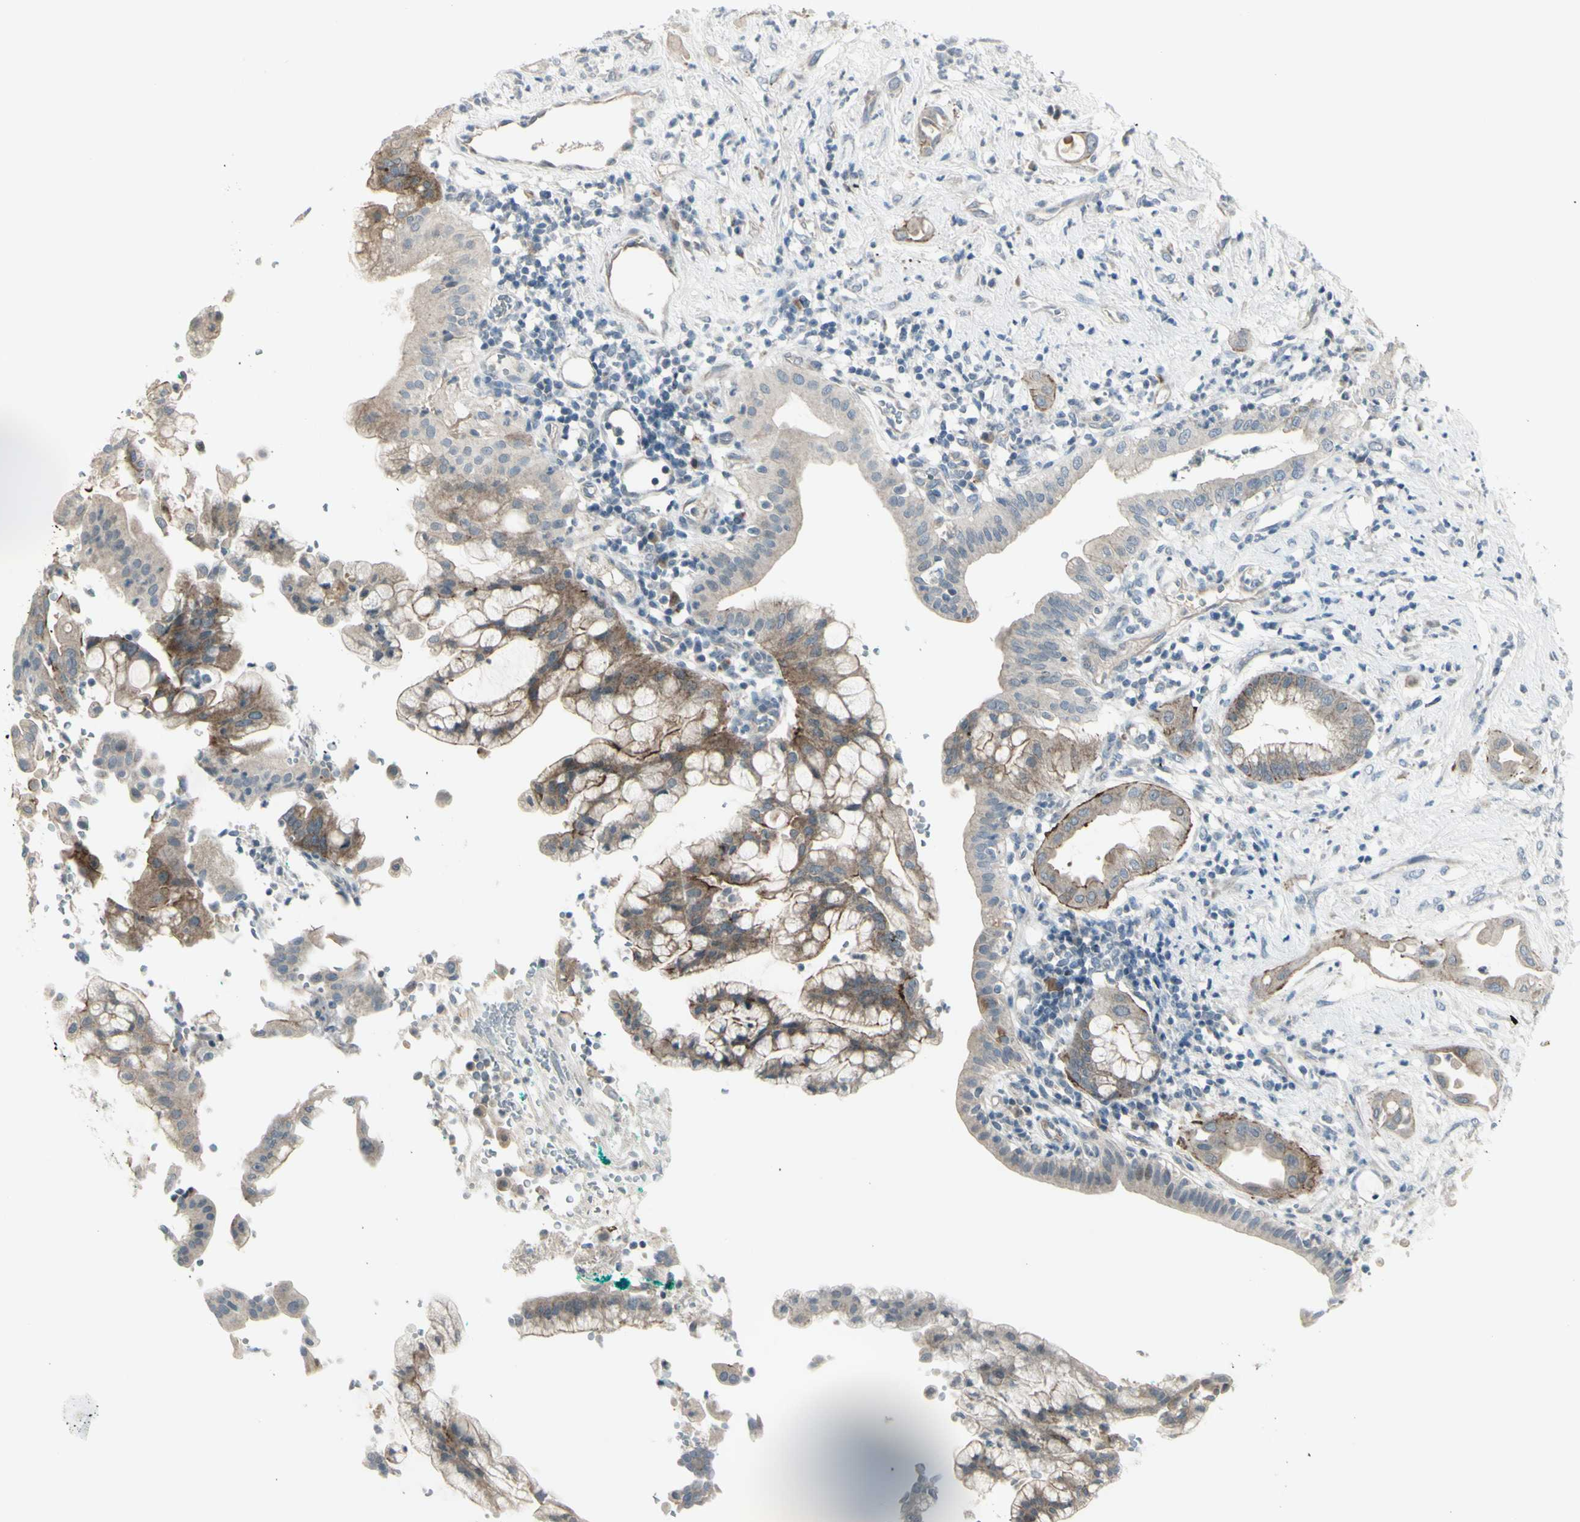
{"staining": {"intensity": "weak", "quantity": ">75%", "location": "cytoplasmic/membranous"}, "tissue": "pancreatic cancer", "cell_type": "Tumor cells", "image_type": "cancer", "snomed": [{"axis": "morphology", "description": "Adenocarcinoma, NOS"}, {"axis": "morphology", "description": "Adenocarcinoma, metastatic, NOS"}, {"axis": "topography", "description": "Lymph node"}, {"axis": "topography", "description": "Pancreas"}, {"axis": "topography", "description": "Duodenum"}], "caption": "This photomicrograph demonstrates immunohistochemistry staining of human pancreatic adenocarcinoma, with low weak cytoplasmic/membranous positivity in about >75% of tumor cells.", "gene": "SH3GL2", "patient": {"sex": "female", "age": 64}}